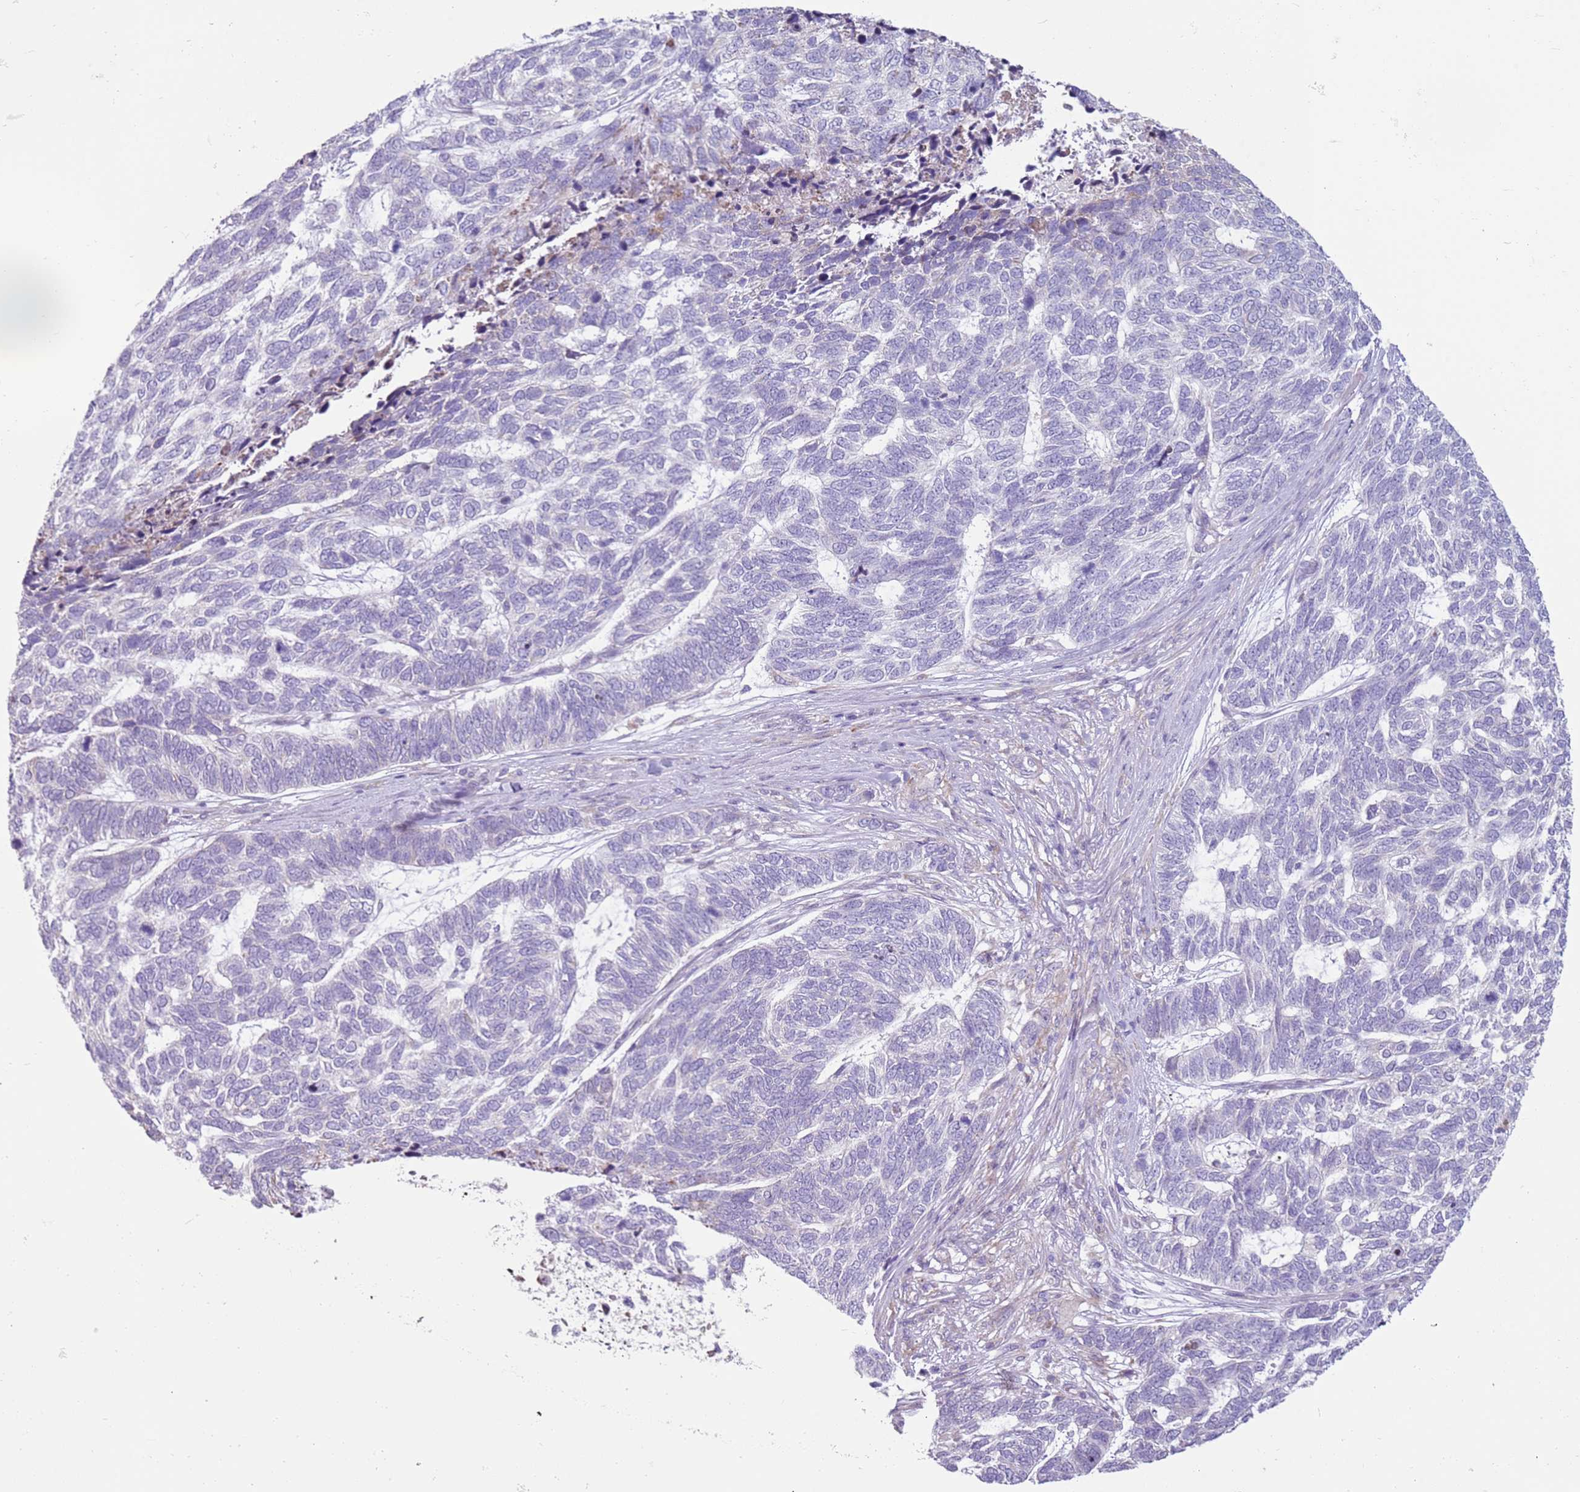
{"staining": {"intensity": "negative", "quantity": "none", "location": "none"}, "tissue": "skin cancer", "cell_type": "Tumor cells", "image_type": "cancer", "snomed": [{"axis": "morphology", "description": "Basal cell carcinoma"}, {"axis": "topography", "description": "Skin"}], "caption": "Immunohistochemistry (IHC) micrograph of human skin cancer (basal cell carcinoma) stained for a protein (brown), which displays no staining in tumor cells.", "gene": "OAF", "patient": {"sex": "female", "age": 65}}